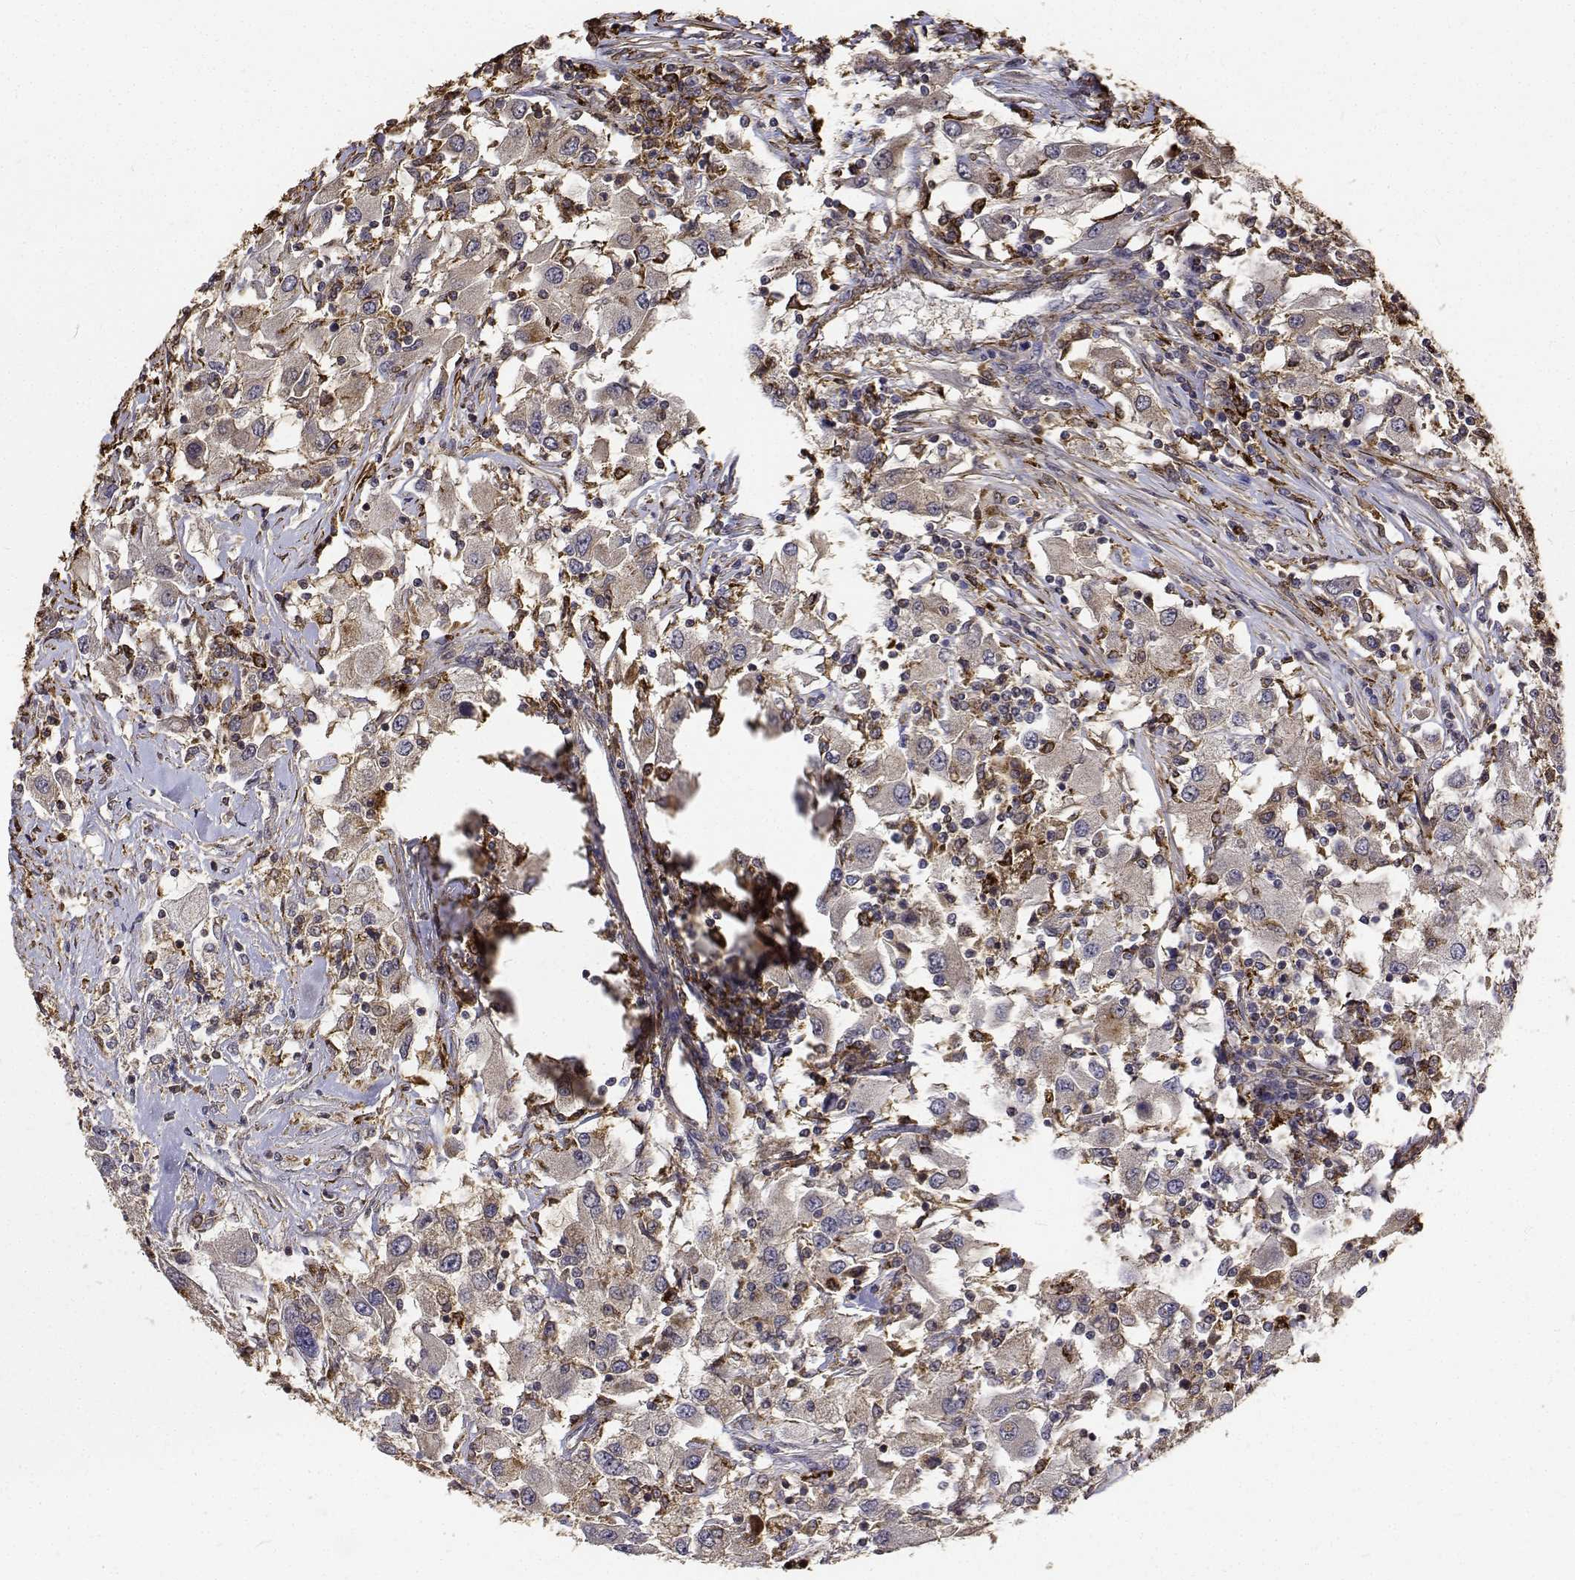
{"staining": {"intensity": "negative", "quantity": "none", "location": "none"}, "tissue": "renal cancer", "cell_type": "Tumor cells", "image_type": "cancer", "snomed": [{"axis": "morphology", "description": "Adenocarcinoma, NOS"}, {"axis": "topography", "description": "Kidney"}], "caption": "High power microscopy micrograph of an IHC photomicrograph of renal cancer, revealing no significant positivity in tumor cells.", "gene": "PCID2", "patient": {"sex": "female", "age": 67}}